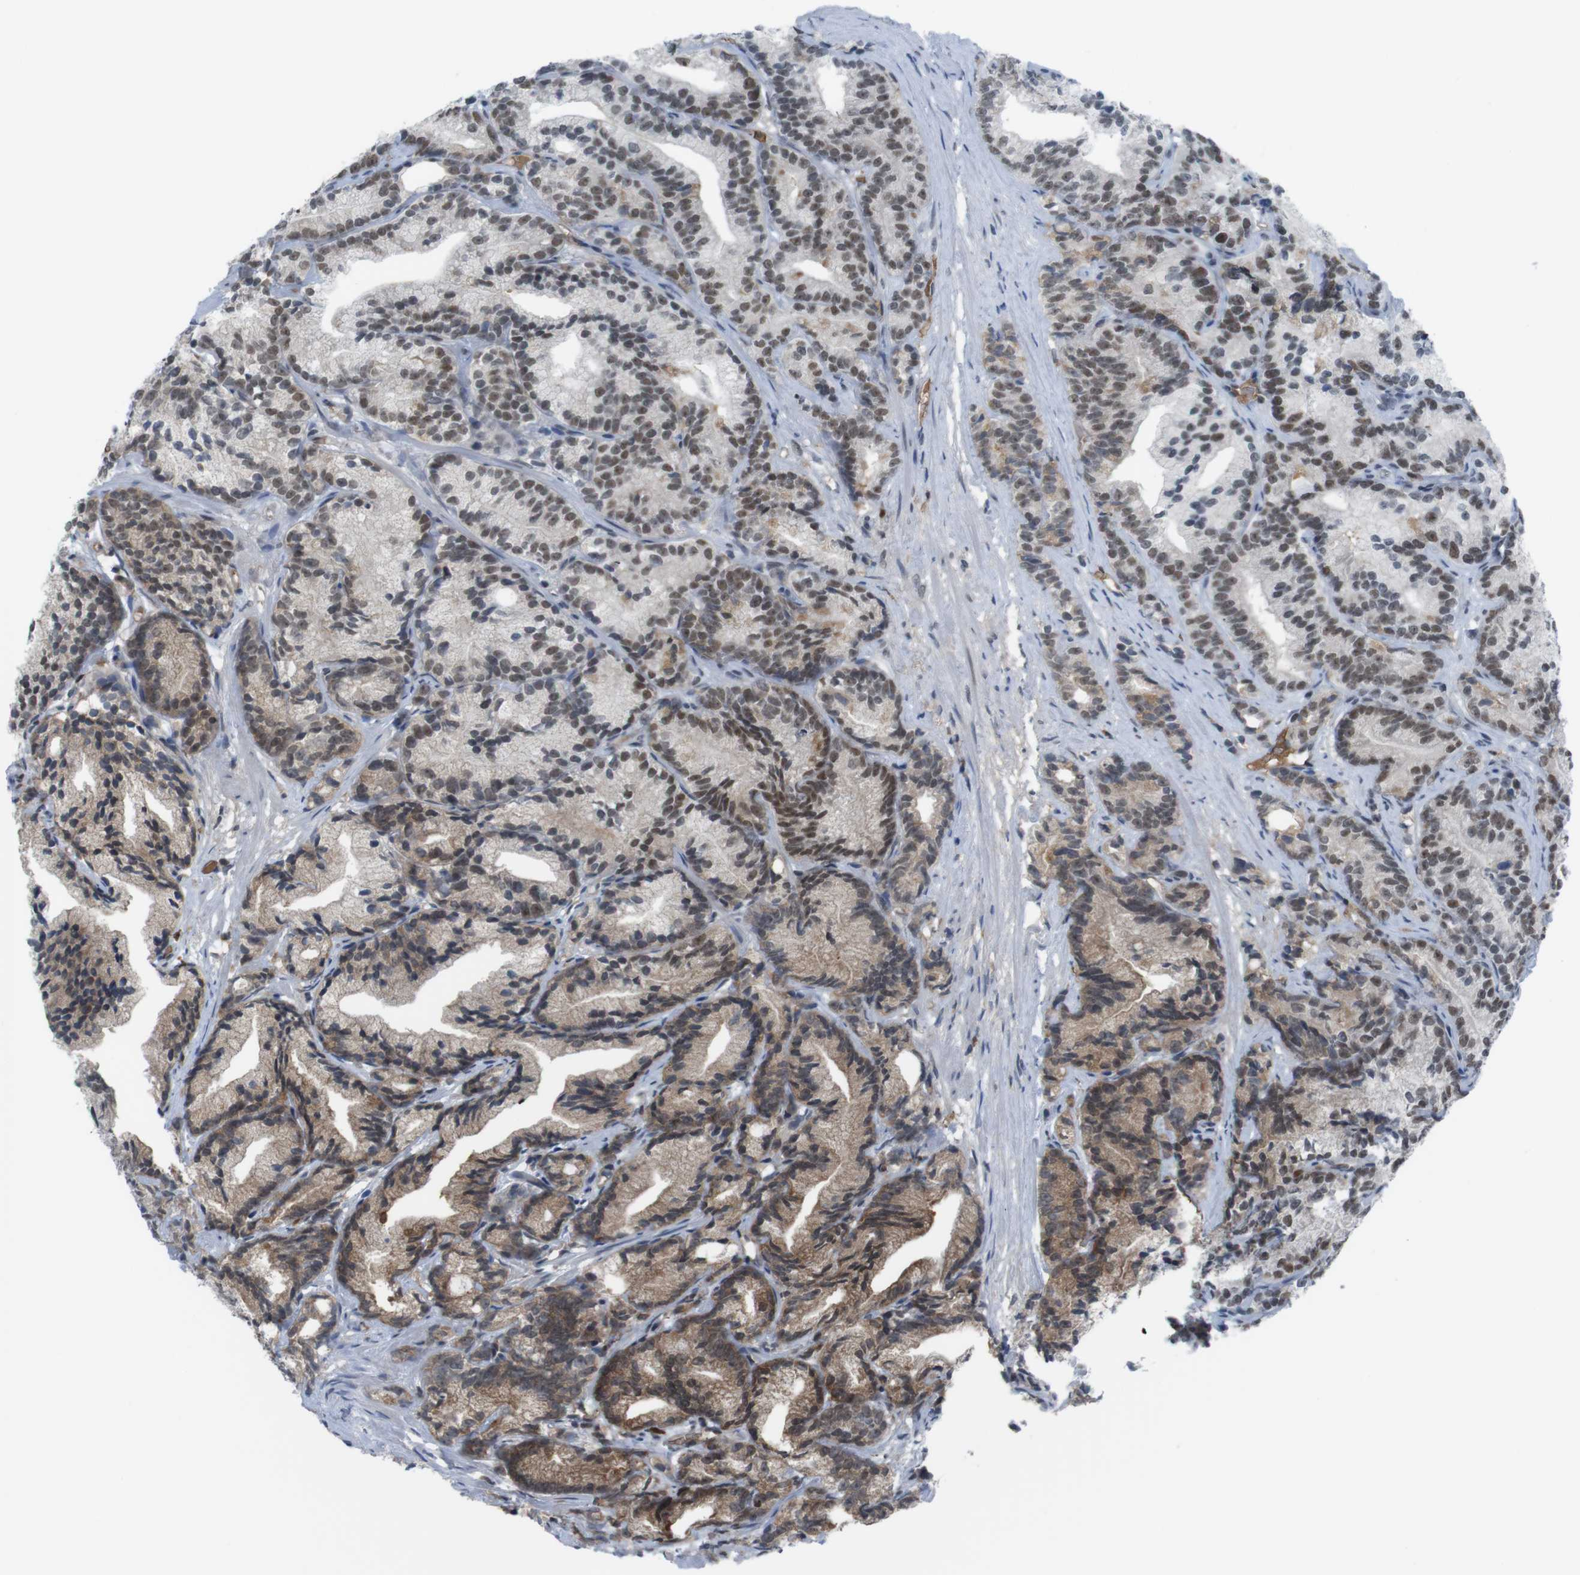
{"staining": {"intensity": "moderate", "quantity": "25%-75%", "location": "nuclear"}, "tissue": "prostate cancer", "cell_type": "Tumor cells", "image_type": "cancer", "snomed": [{"axis": "morphology", "description": "Adenocarcinoma, Low grade"}, {"axis": "topography", "description": "Prostate"}], "caption": "Protein staining reveals moderate nuclear expression in about 25%-75% of tumor cells in prostate cancer (low-grade adenocarcinoma).", "gene": "SUB1", "patient": {"sex": "male", "age": 89}}